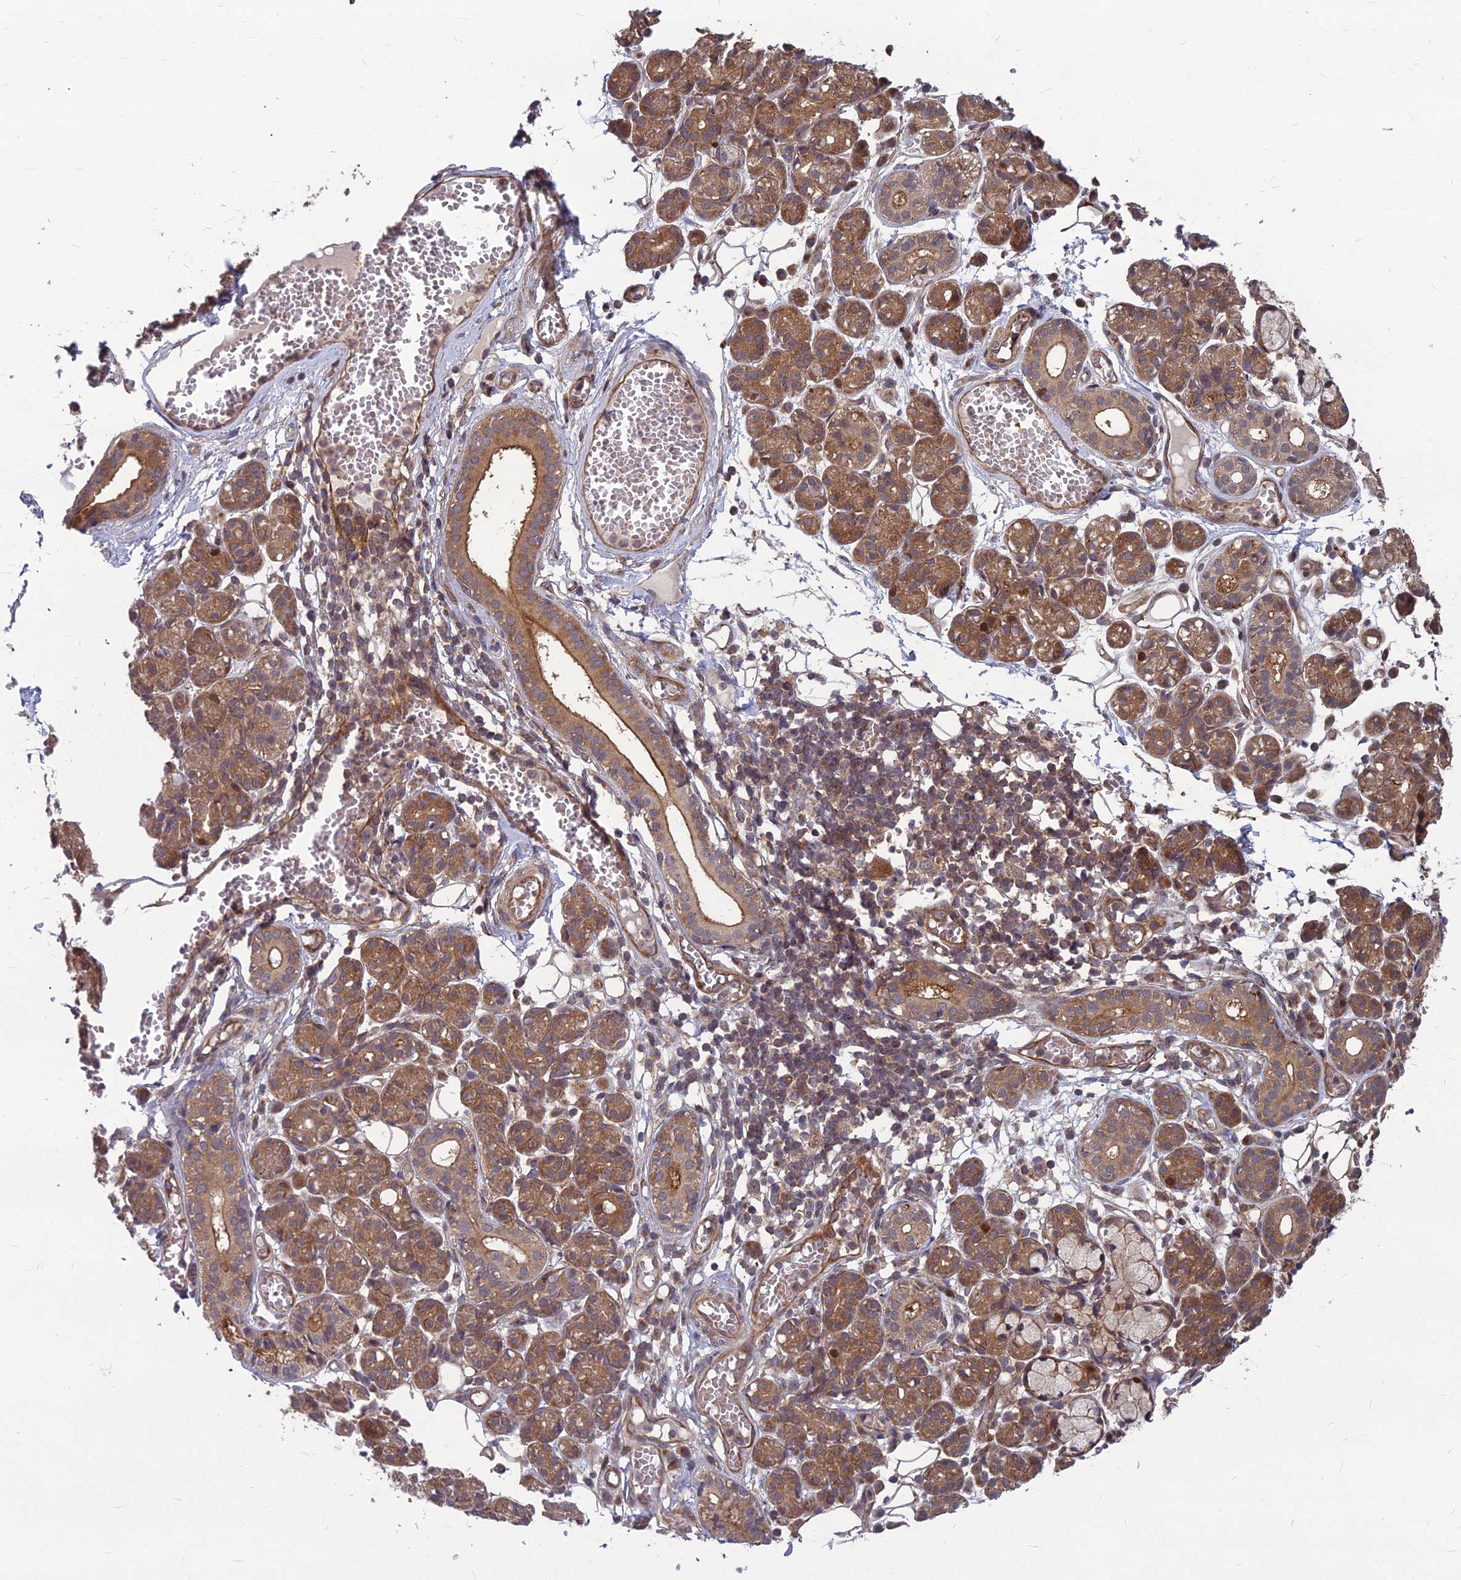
{"staining": {"intensity": "moderate", "quantity": "25%-75%", "location": "cytoplasmic/membranous"}, "tissue": "salivary gland", "cell_type": "Glandular cells", "image_type": "normal", "snomed": [{"axis": "morphology", "description": "Normal tissue, NOS"}, {"axis": "topography", "description": "Salivary gland"}], "caption": "A medium amount of moderate cytoplasmic/membranous positivity is seen in approximately 25%-75% of glandular cells in normal salivary gland.", "gene": "MFSD8", "patient": {"sex": "male", "age": 63}}